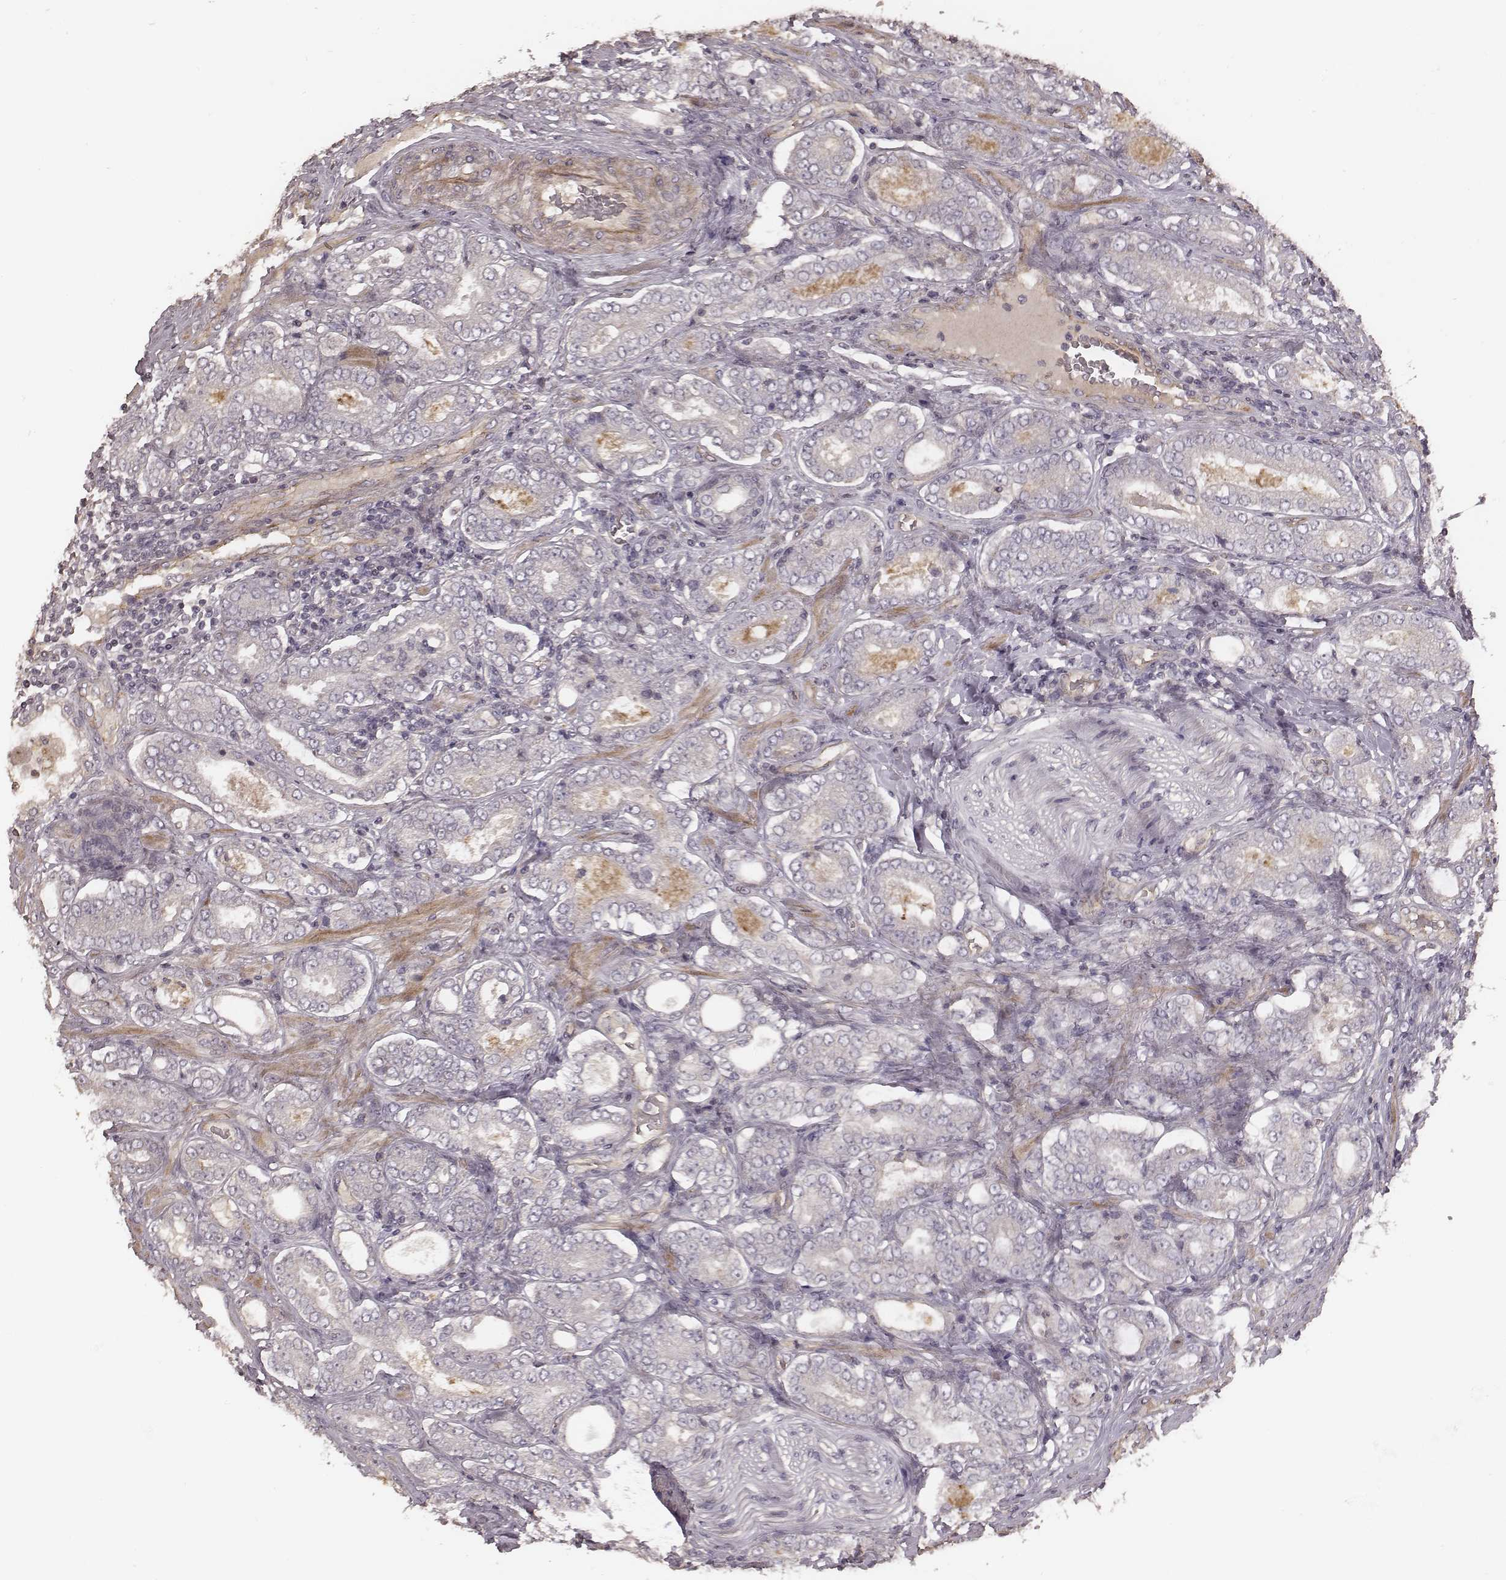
{"staining": {"intensity": "negative", "quantity": "none", "location": "none"}, "tissue": "prostate cancer", "cell_type": "Tumor cells", "image_type": "cancer", "snomed": [{"axis": "morphology", "description": "Adenocarcinoma, NOS"}, {"axis": "topography", "description": "Prostate"}], "caption": "An immunohistochemistry (IHC) histopathology image of prostate cancer is shown. There is no staining in tumor cells of prostate cancer. (DAB IHC with hematoxylin counter stain).", "gene": "OTOGL", "patient": {"sex": "male", "age": 64}}